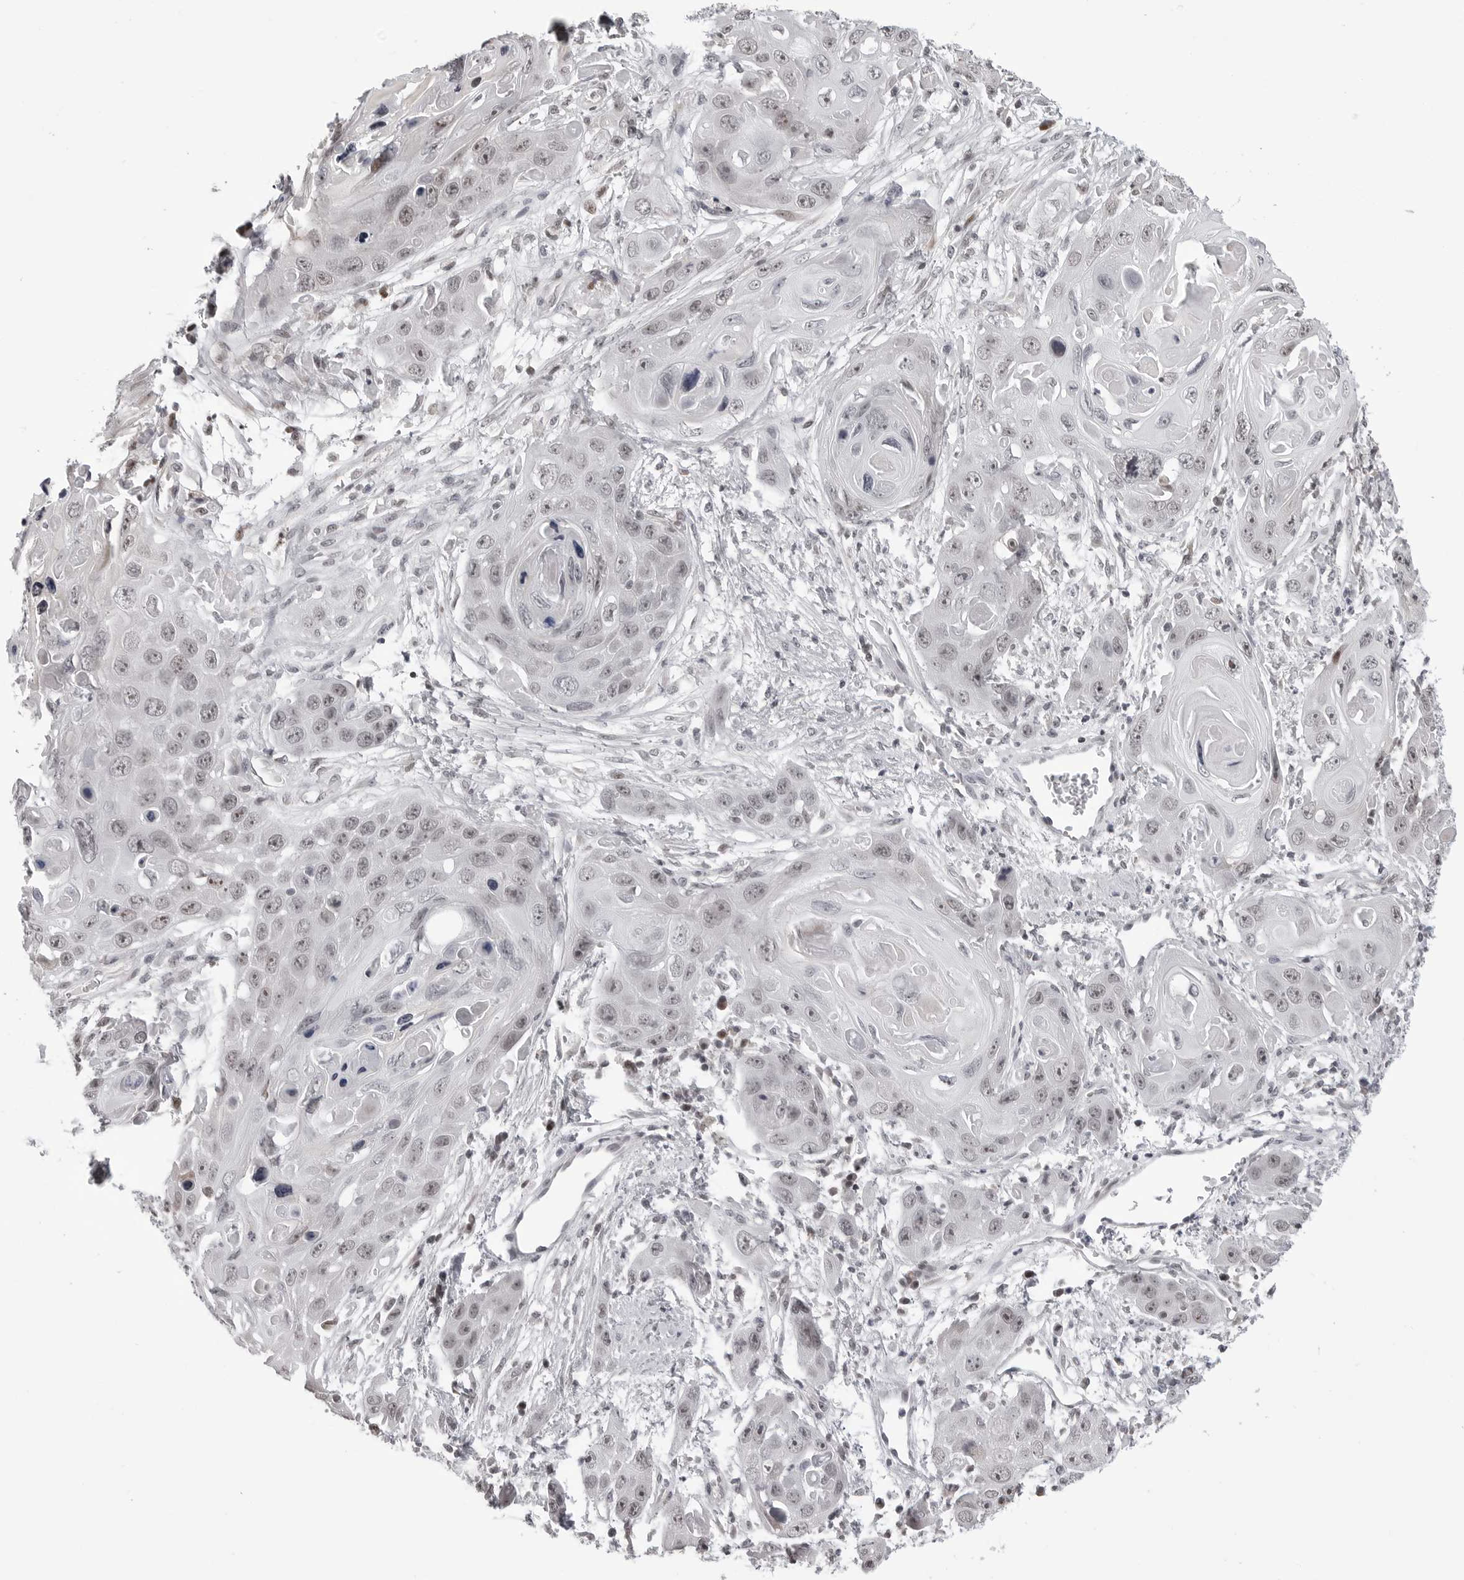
{"staining": {"intensity": "negative", "quantity": "none", "location": "none"}, "tissue": "skin cancer", "cell_type": "Tumor cells", "image_type": "cancer", "snomed": [{"axis": "morphology", "description": "Squamous cell carcinoma, NOS"}, {"axis": "topography", "description": "Skin"}], "caption": "High magnification brightfield microscopy of skin squamous cell carcinoma stained with DAB (3,3'-diaminobenzidine) (brown) and counterstained with hematoxylin (blue): tumor cells show no significant positivity. (DAB (3,3'-diaminobenzidine) immunohistochemistry, high magnification).", "gene": "PHF3", "patient": {"sex": "male", "age": 55}}